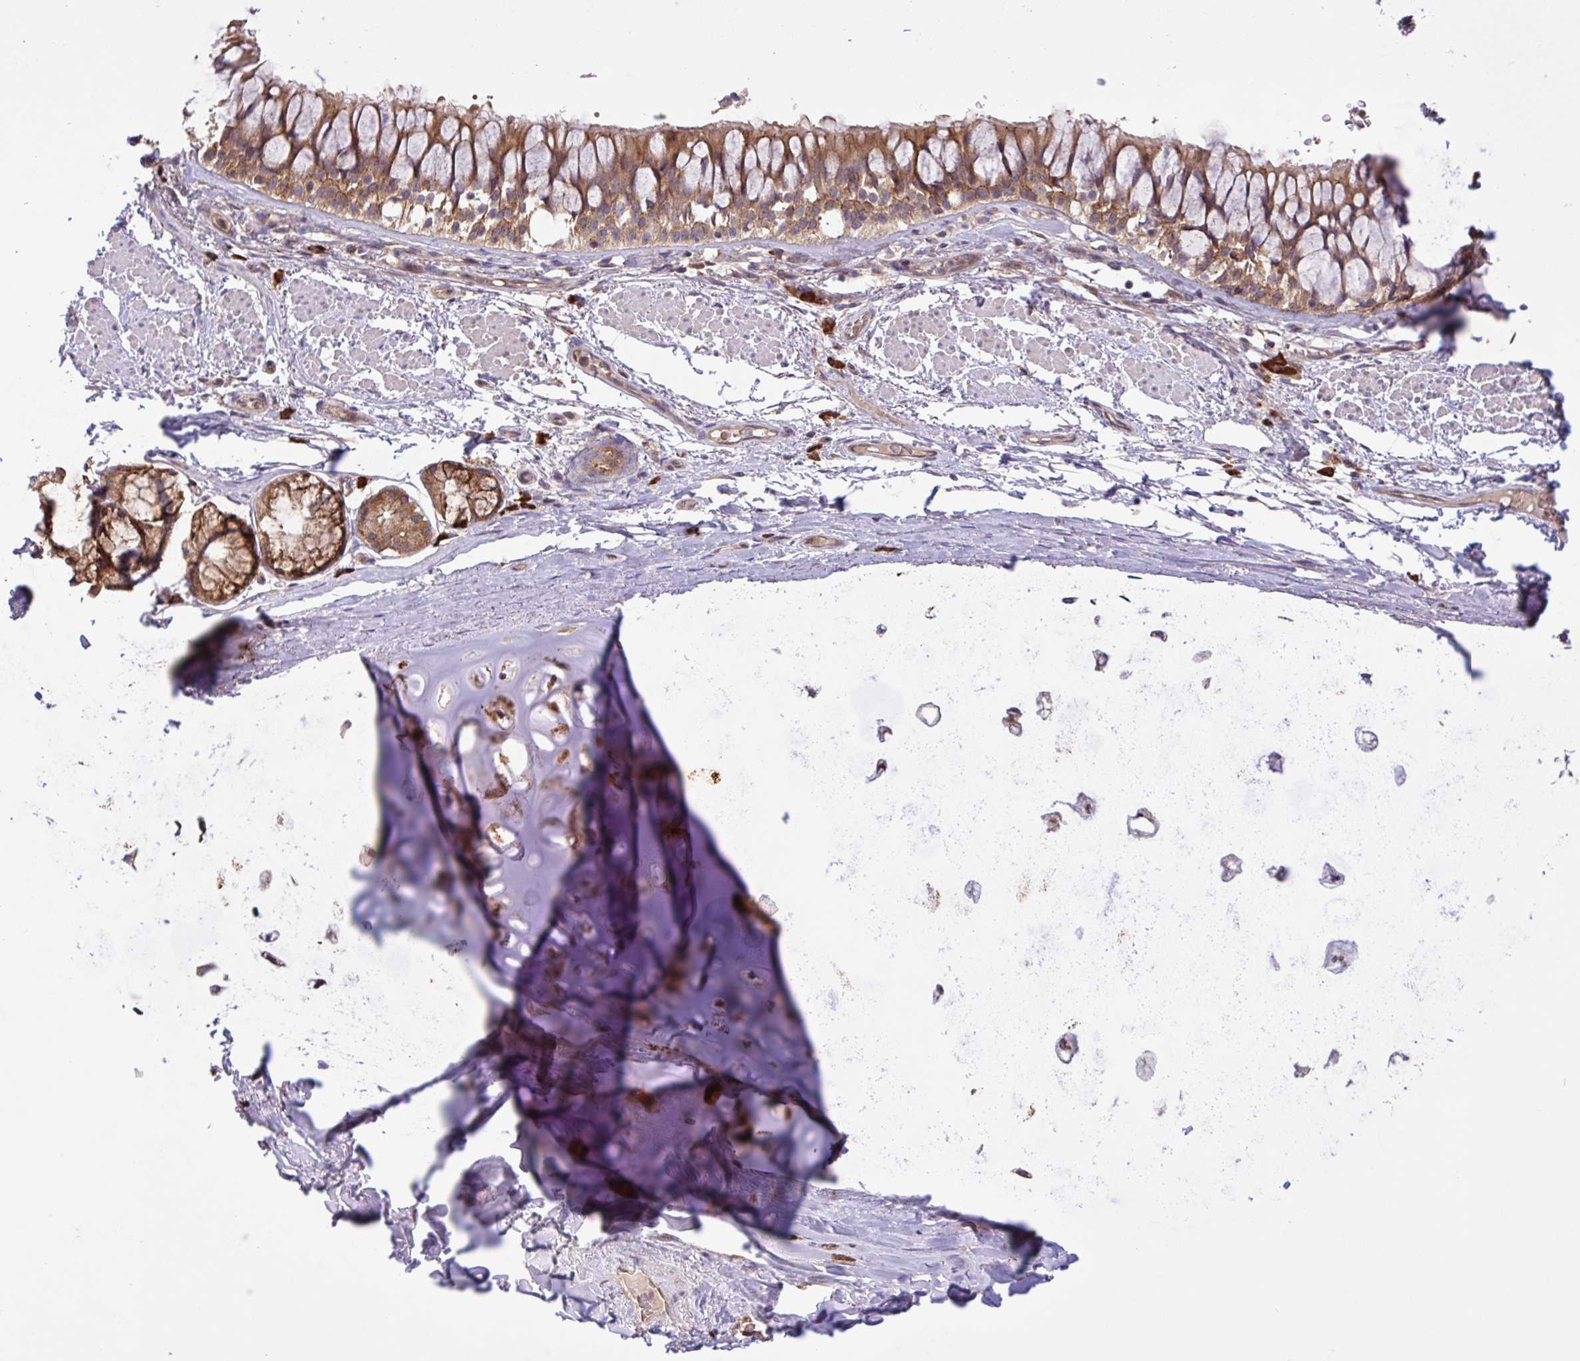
{"staining": {"intensity": "negative", "quantity": "none", "location": "none"}, "tissue": "adipose tissue", "cell_type": "Adipocytes", "image_type": "normal", "snomed": [{"axis": "morphology", "description": "Normal tissue, NOS"}, {"axis": "topography", "description": "Cartilage tissue"}, {"axis": "topography", "description": "Bronchus"}], "caption": "Immunohistochemical staining of benign adipose tissue displays no significant staining in adipocytes. (DAB immunohistochemistry, high magnification).", "gene": "INTS10", "patient": {"sex": "male", "age": 64}}